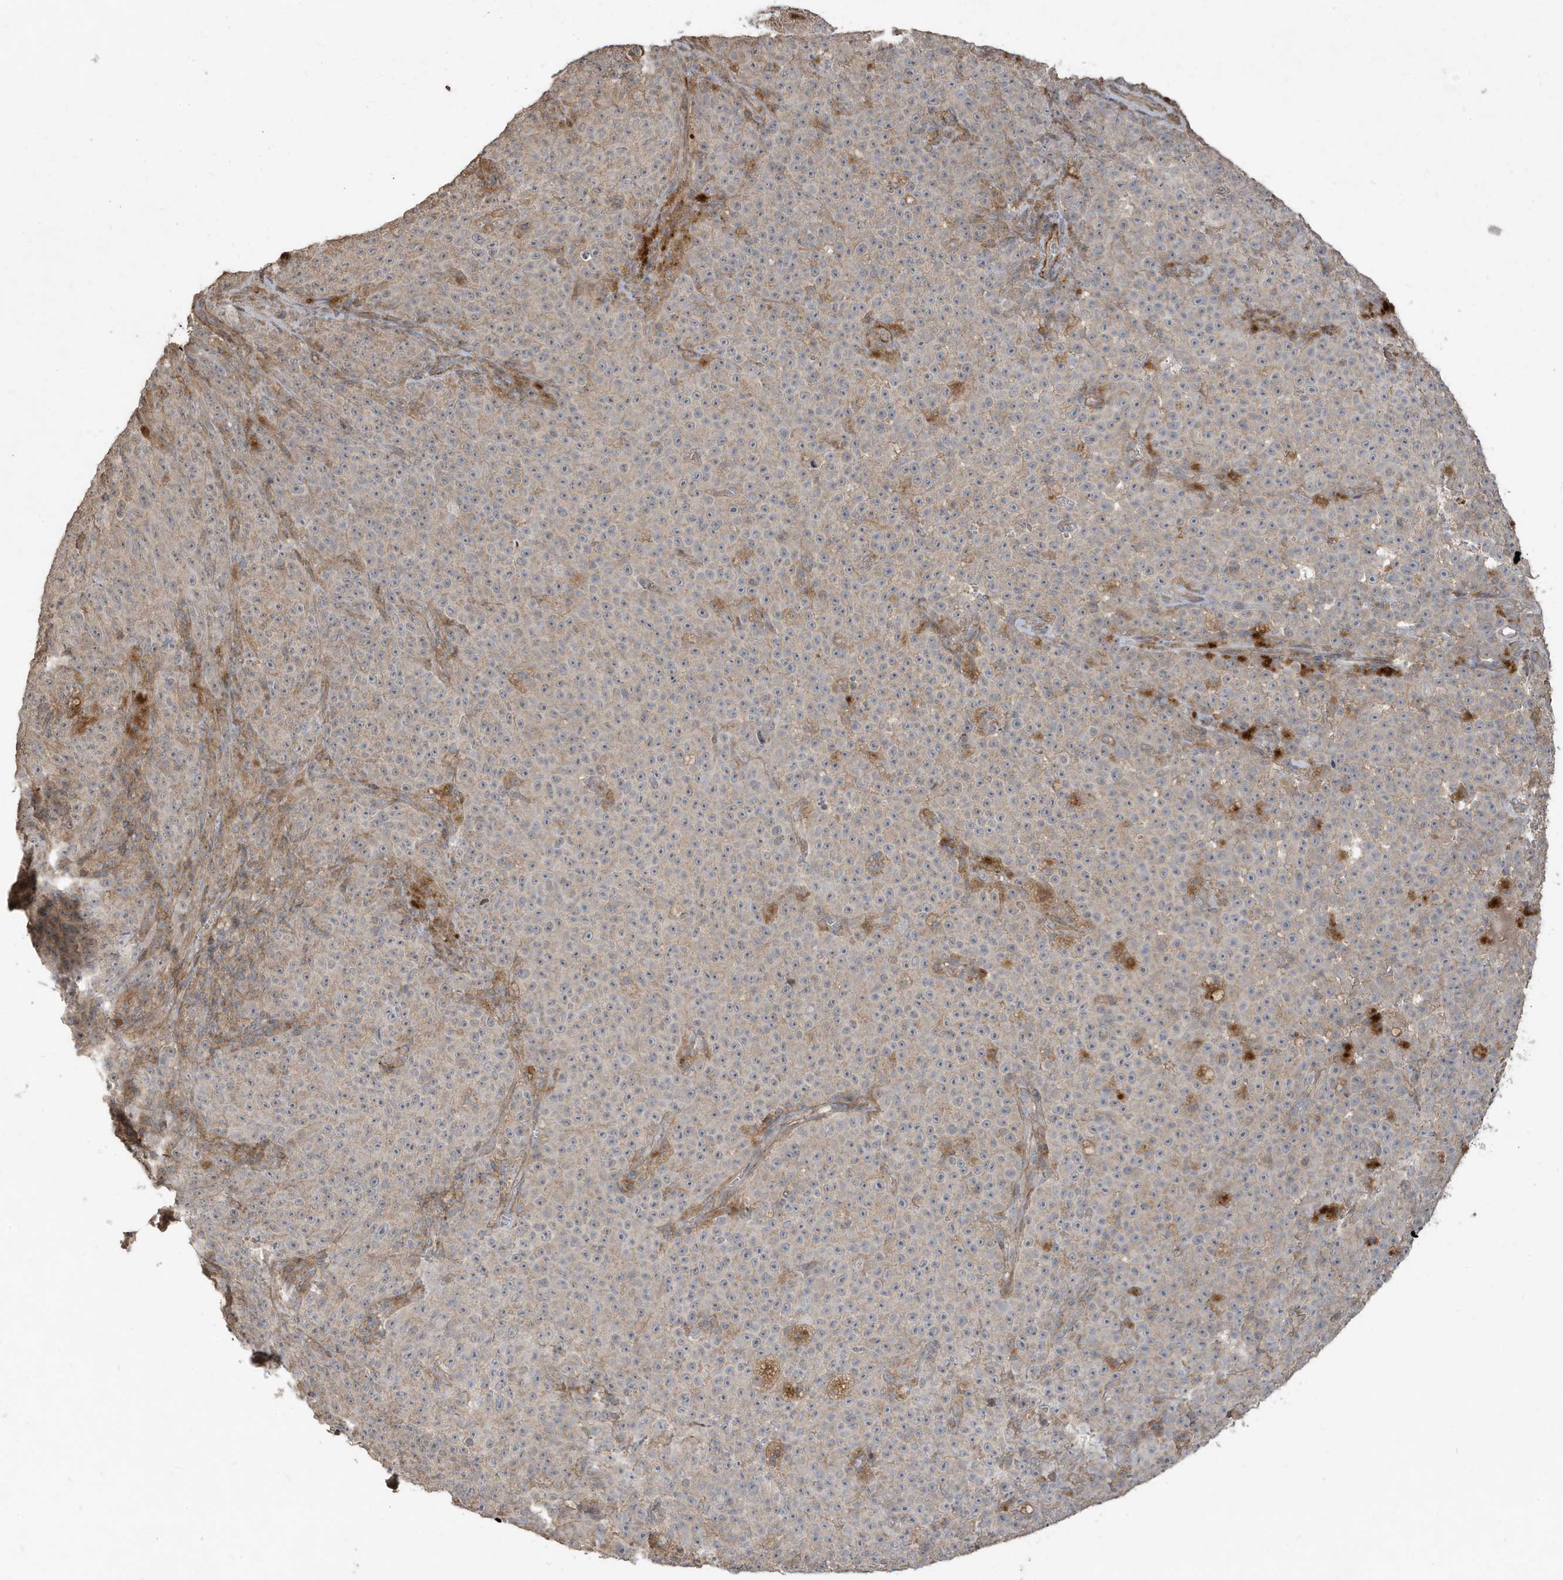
{"staining": {"intensity": "weak", "quantity": "25%-75%", "location": "cytoplasmic/membranous"}, "tissue": "melanoma", "cell_type": "Tumor cells", "image_type": "cancer", "snomed": [{"axis": "morphology", "description": "Malignant melanoma, NOS"}, {"axis": "topography", "description": "Skin"}], "caption": "A photomicrograph of human malignant melanoma stained for a protein shows weak cytoplasmic/membranous brown staining in tumor cells.", "gene": "PRRT3", "patient": {"sex": "female", "age": 82}}